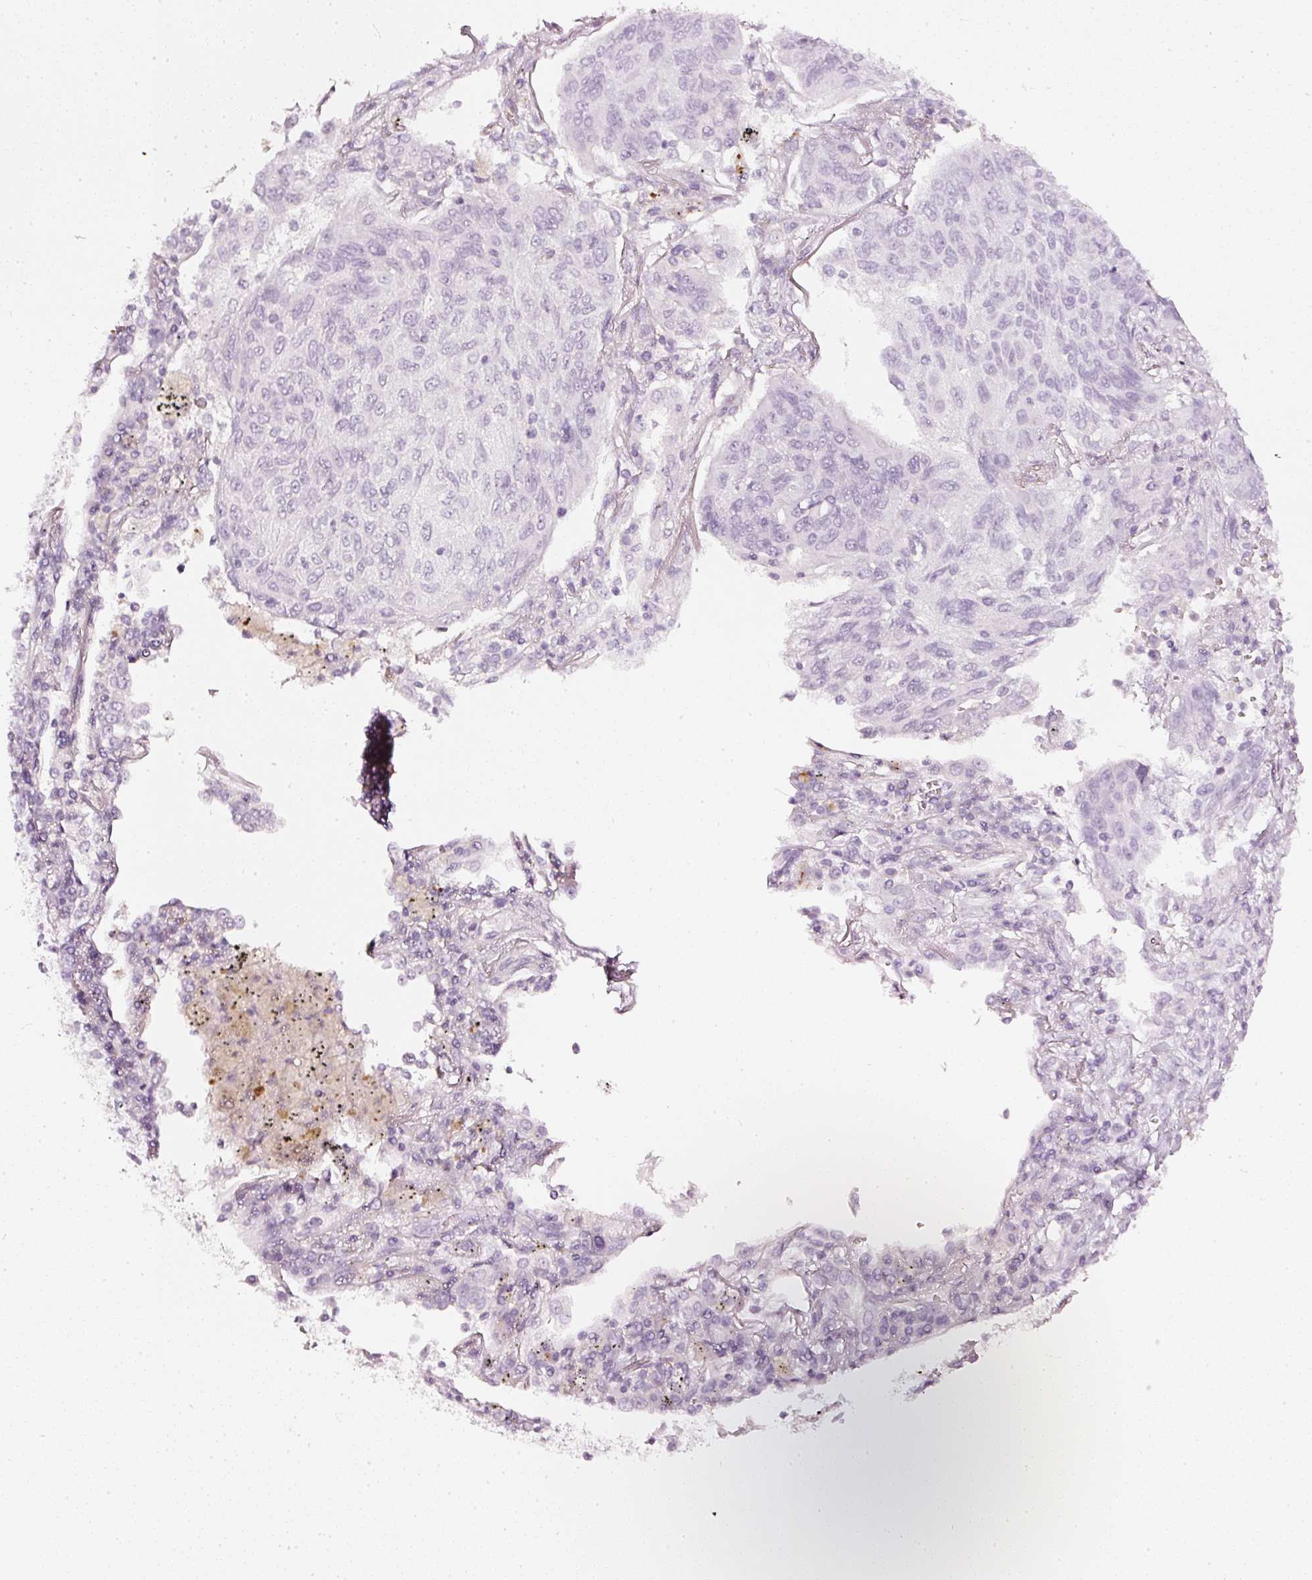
{"staining": {"intensity": "negative", "quantity": "none", "location": "none"}, "tissue": "lung cancer", "cell_type": "Tumor cells", "image_type": "cancer", "snomed": [{"axis": "morphology", "description": "Squamous cell carcinoma, NOS"}, {"axis": "topography", "description": "Lung"}], "caption": "Tumor cells are negative for protein expression in human lung cancer.", "gene": "CNP", "patient": {"sex": "female", "age": 66}}